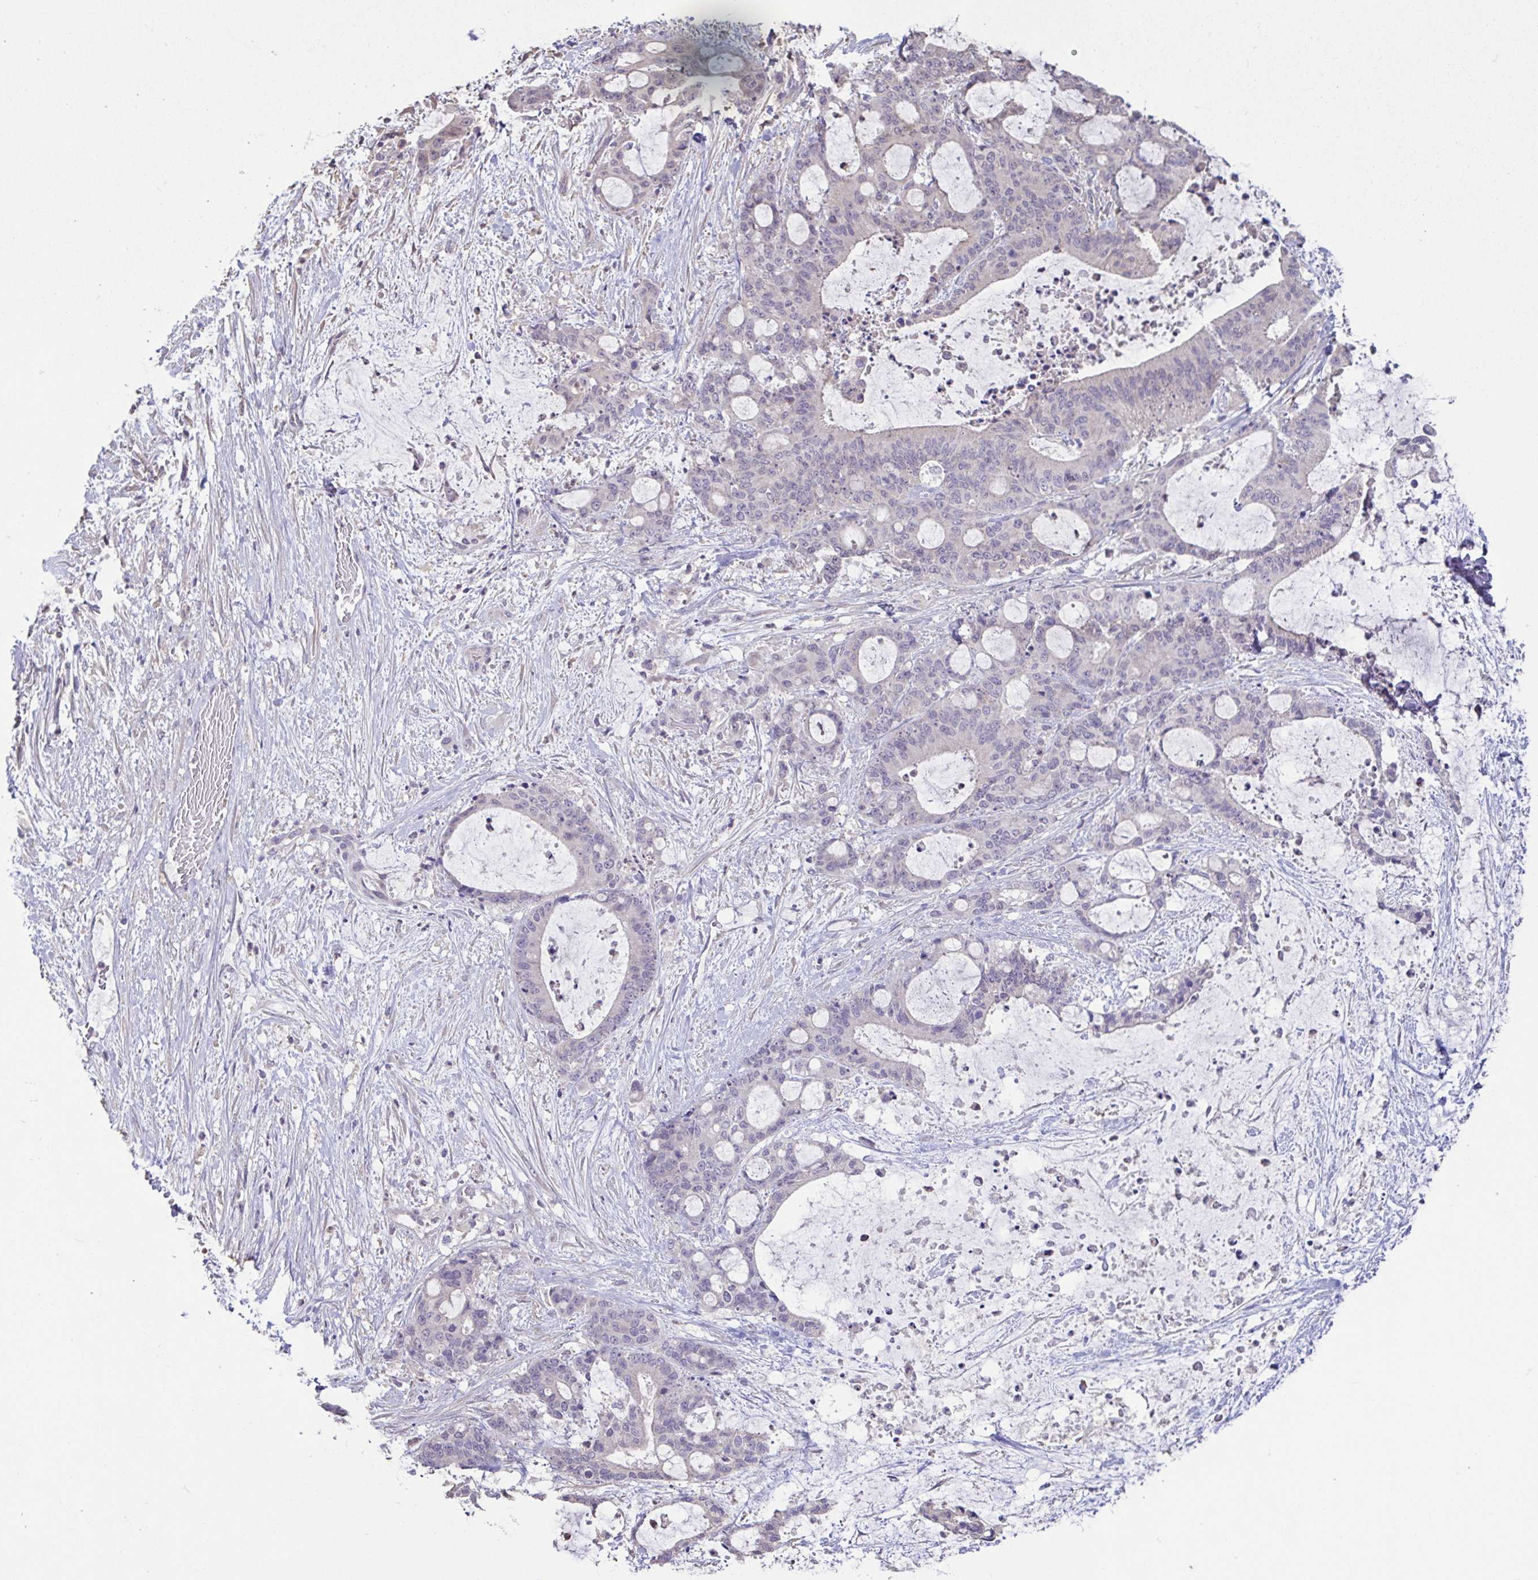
{"staining": {"intensity": "negative", "quantity": "none", "location": "none"}, "tissue": "liver cancer", "cell_type": "Tumor cells", "image_type": "cancer", "snomed": [{"axis": "morphology", "description": "Normal tissue, NOS"}, {"axis": "morphology", "description": "Cholangiocarcinoma"}, {"axis": "topography", "description": "Liver"}, {"axis": "topography", "description": "Peripheral nerve tissue"}], "caption": "A high-resolution histopathology image shows immunohistochemistry staining of cholangiocarcinoma (liver), which exhibits no significant positivity in tumor cells.", "gene": "ACTRT2", "patient": {"sex": "female", "age": 73}}